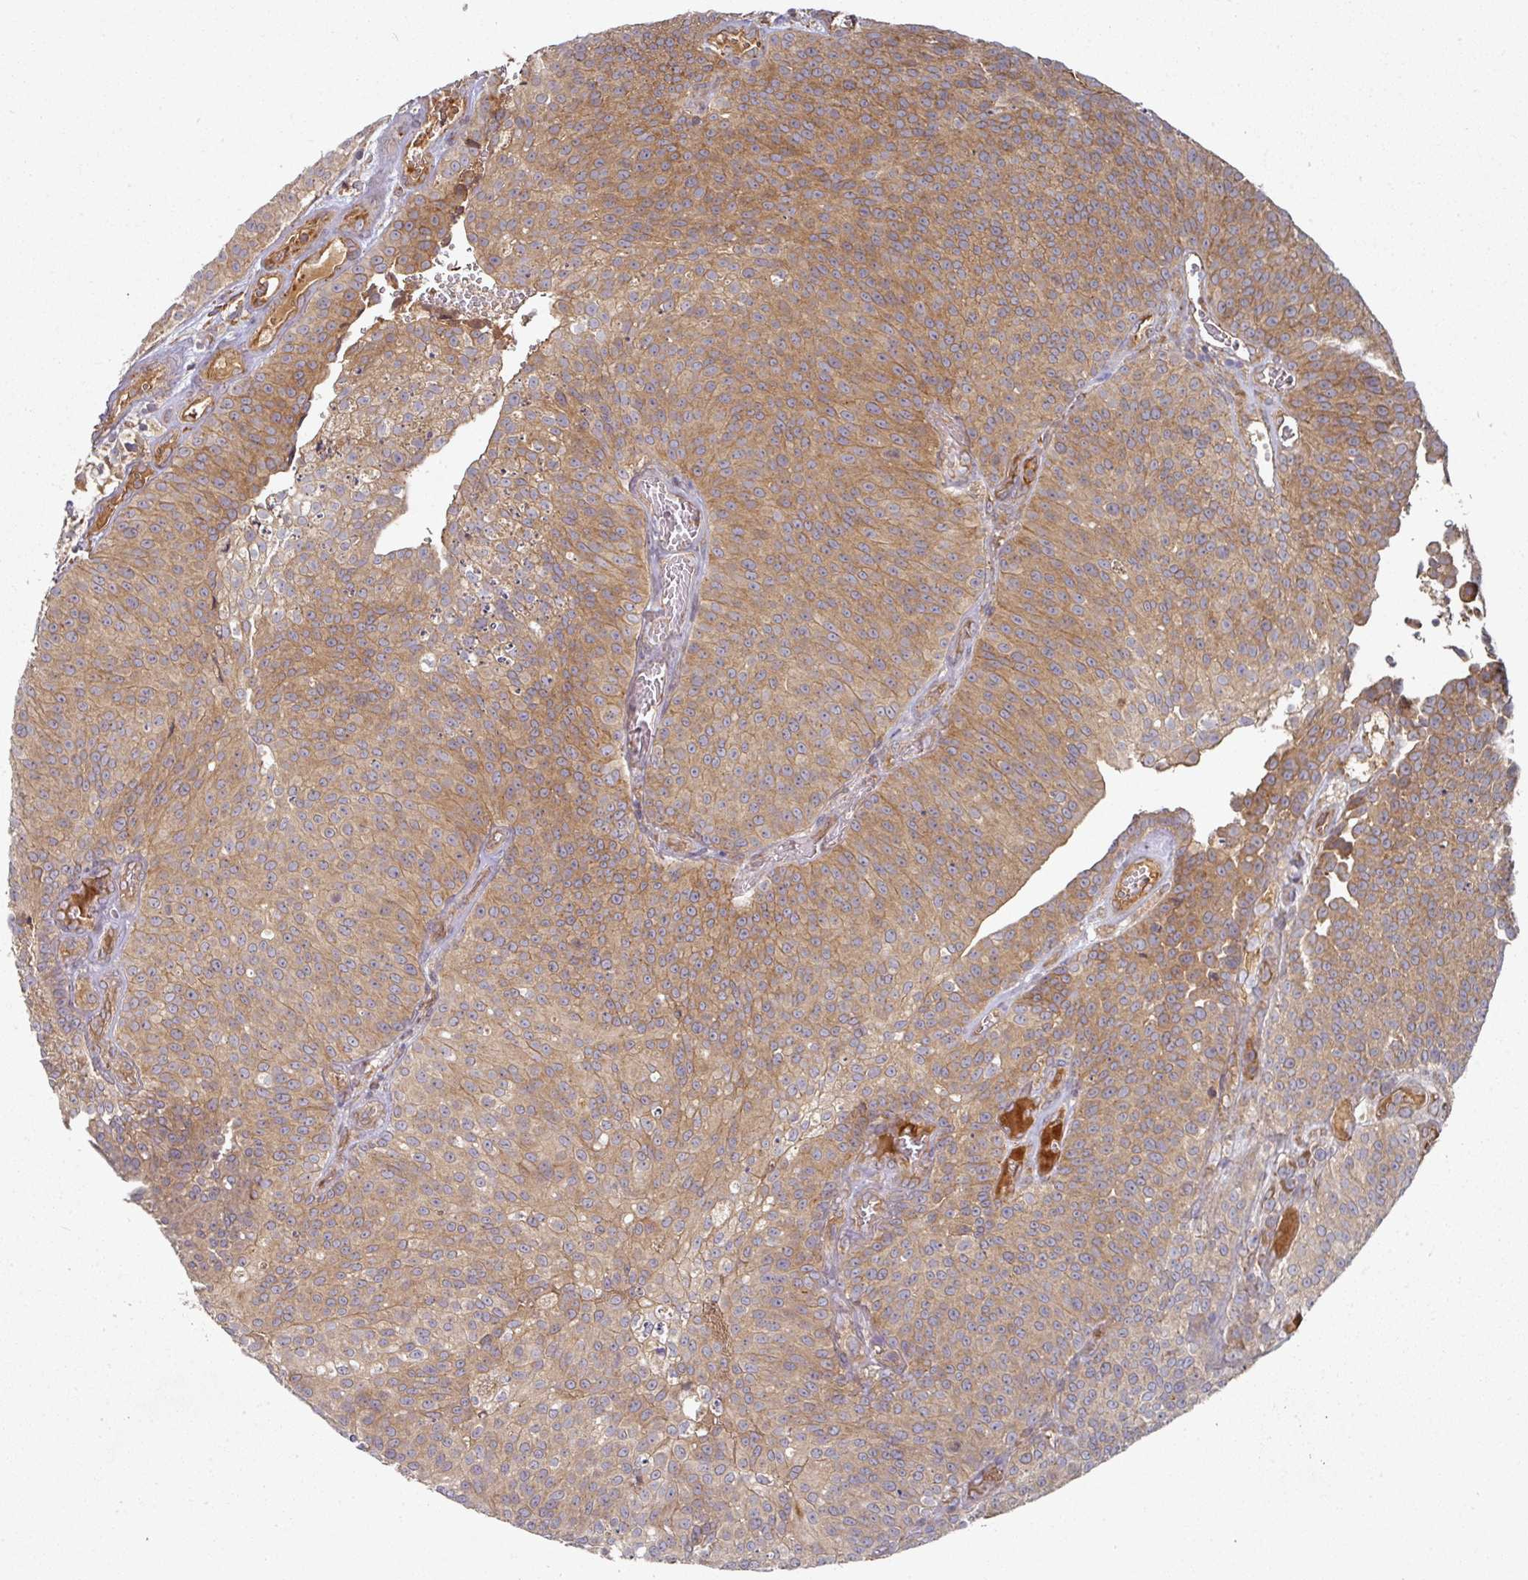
{"staining": {"intensity": "moderate", "quantity": ">75%", "location": "cytoplasmic/membranous"}, "tissue": "urothelial cancer", "cell_type": "Tumor cells", "image_type": "cancer", "snomed": [{"axis": "morphology", "description": "Urothelial carcinoma, Low grade"}, {"axis": "topography", "description": "Urinary bladder"}], "caption": "Immunohistochemical staining of urothelial cancer reveals medium levels of moderate cytoplasmic/membranous positivity in about >75% of tumor cells.", "gene": "CEP95", "patient": {"sex": "female", "age": 79}}